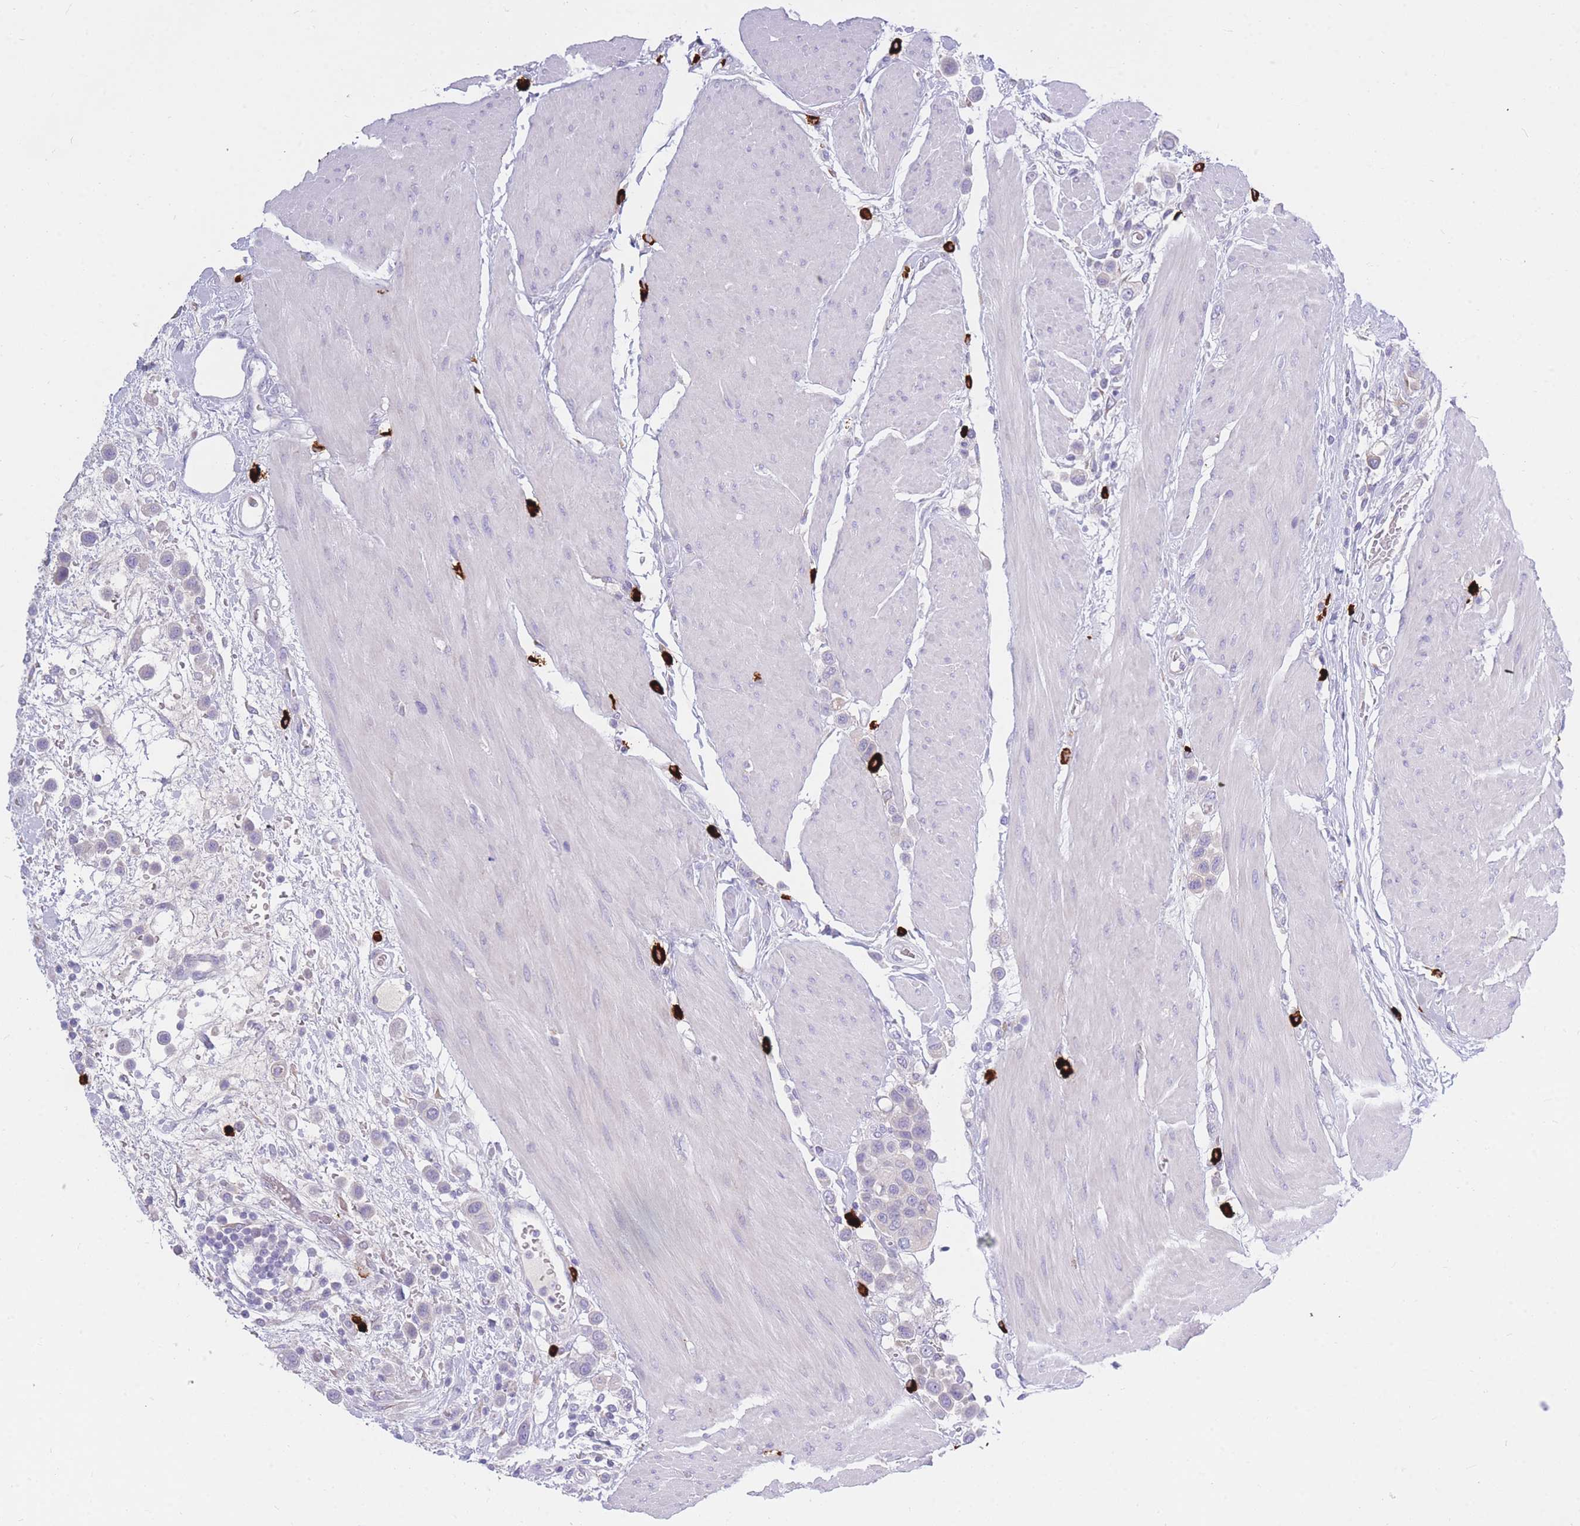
{"staining": {"intensity": "negative", "quantity": "none", "location": "none"}, "tissue": "urothelial cancer", "cell_type": "Tumor cells", "image_type": "cancer", "snomed": [{"axis": "morphology", "description": "Urothelial carcinoma, High grade"}, {"axis": "topography", "description": "Urinary bladder"}], "caption": "IHC photomicrograph of human urothelial carcinoma (high-grade) stained for a protein (brown), which shows no staining in tumor cells.", "gene": "TPSD1", "patient": {"sex": "male", "age": 50}}